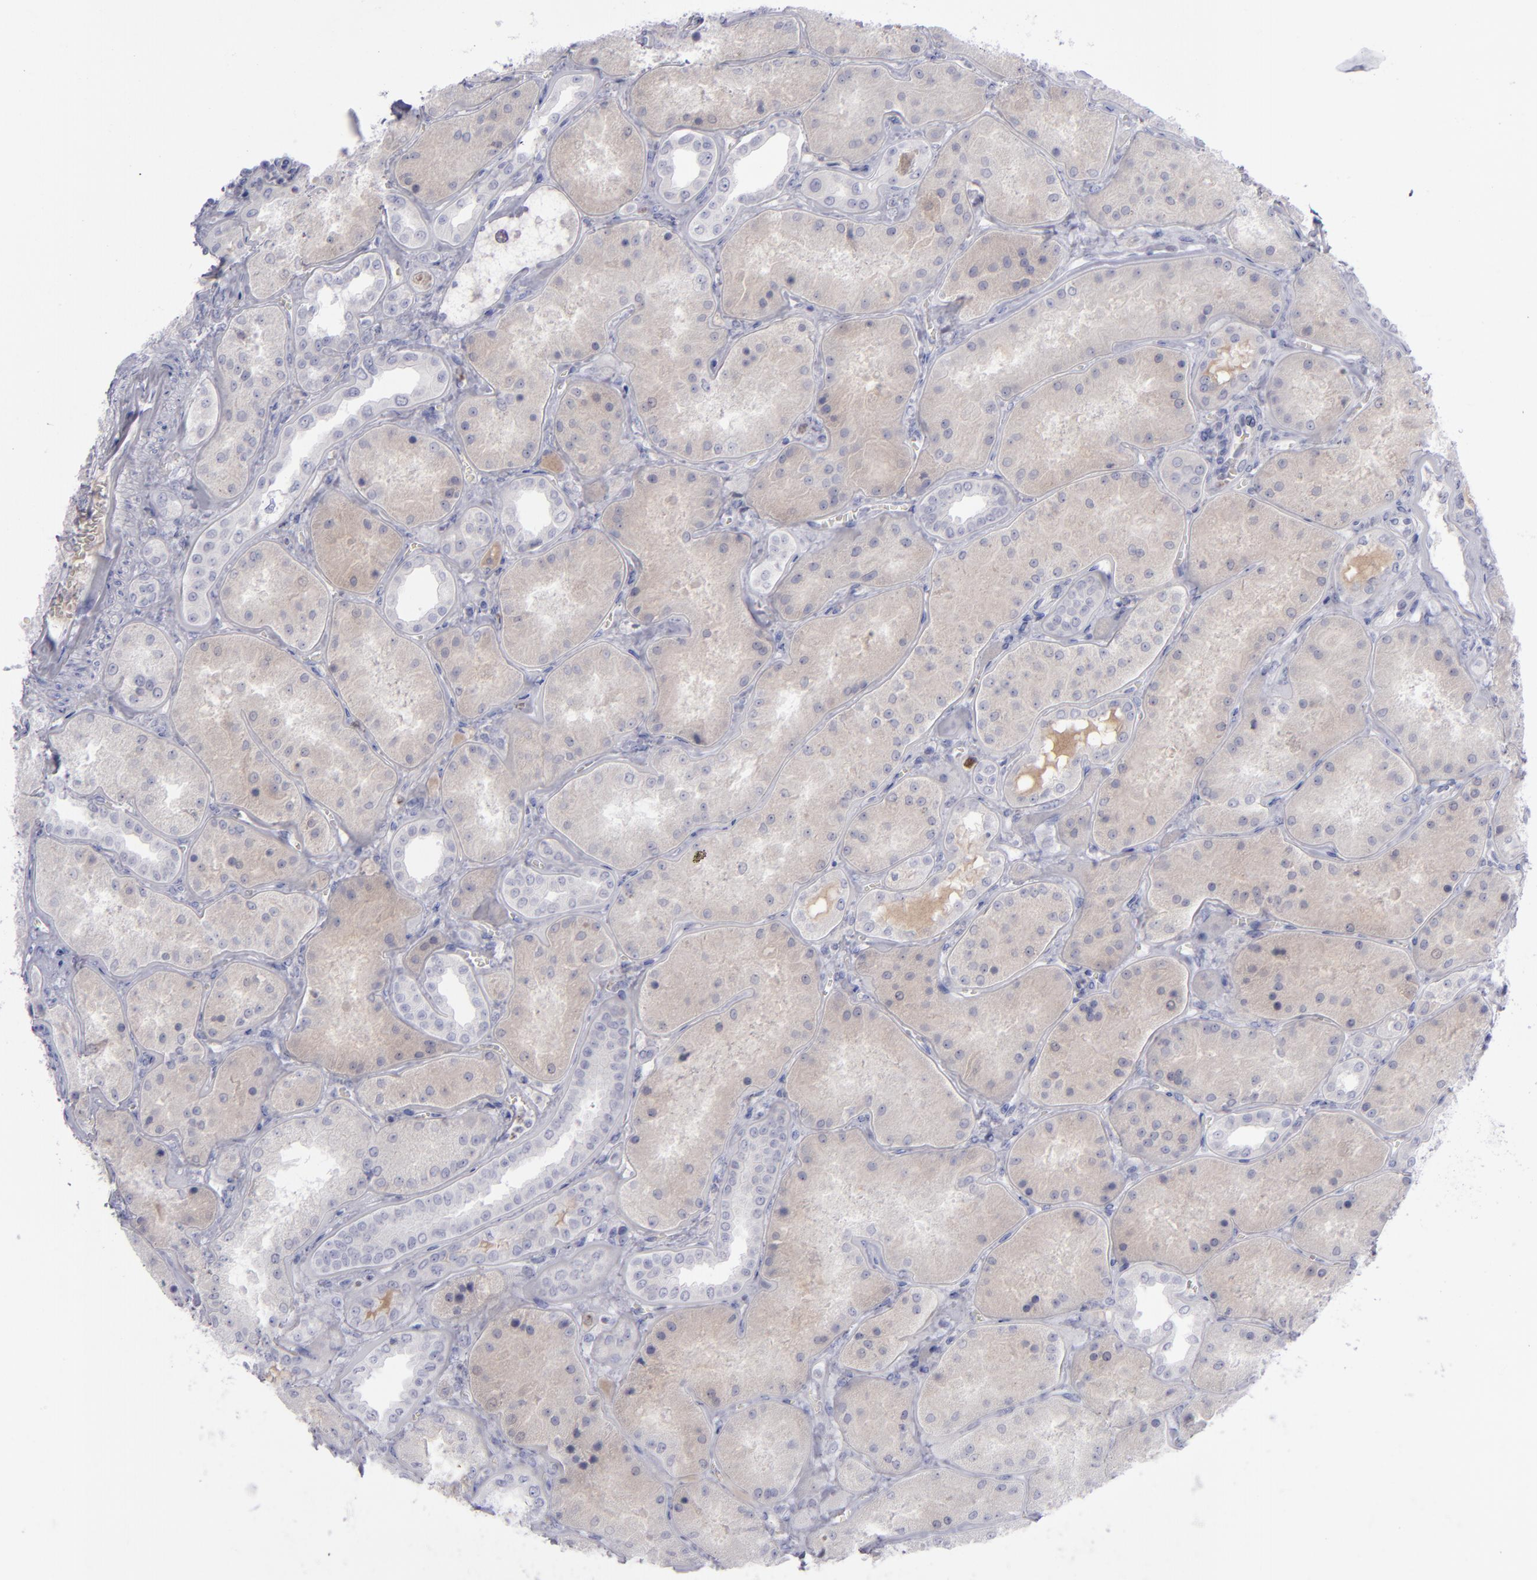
{"staining": {"intensity": "negative", "quantity": "none", "location": "none"}, "tissue": "kidney", "cell_type": "Cells in glomeruli", "image_type": "normal", "snomed": [{"axis": "morphology", "description": "Normal tissue, NOS"}, {"axis": "topography", "description": "Kidney"}], "caption": "Immunohistochemical staining of normal human kidney demonstrates no significant staining in cells in glomeruli. (DAB (3,3'-diaminobenzidine) IHC with hematoxylin counter stain).", "gene": "AURKA", "patient": {"sex": "female", "age": 56}}